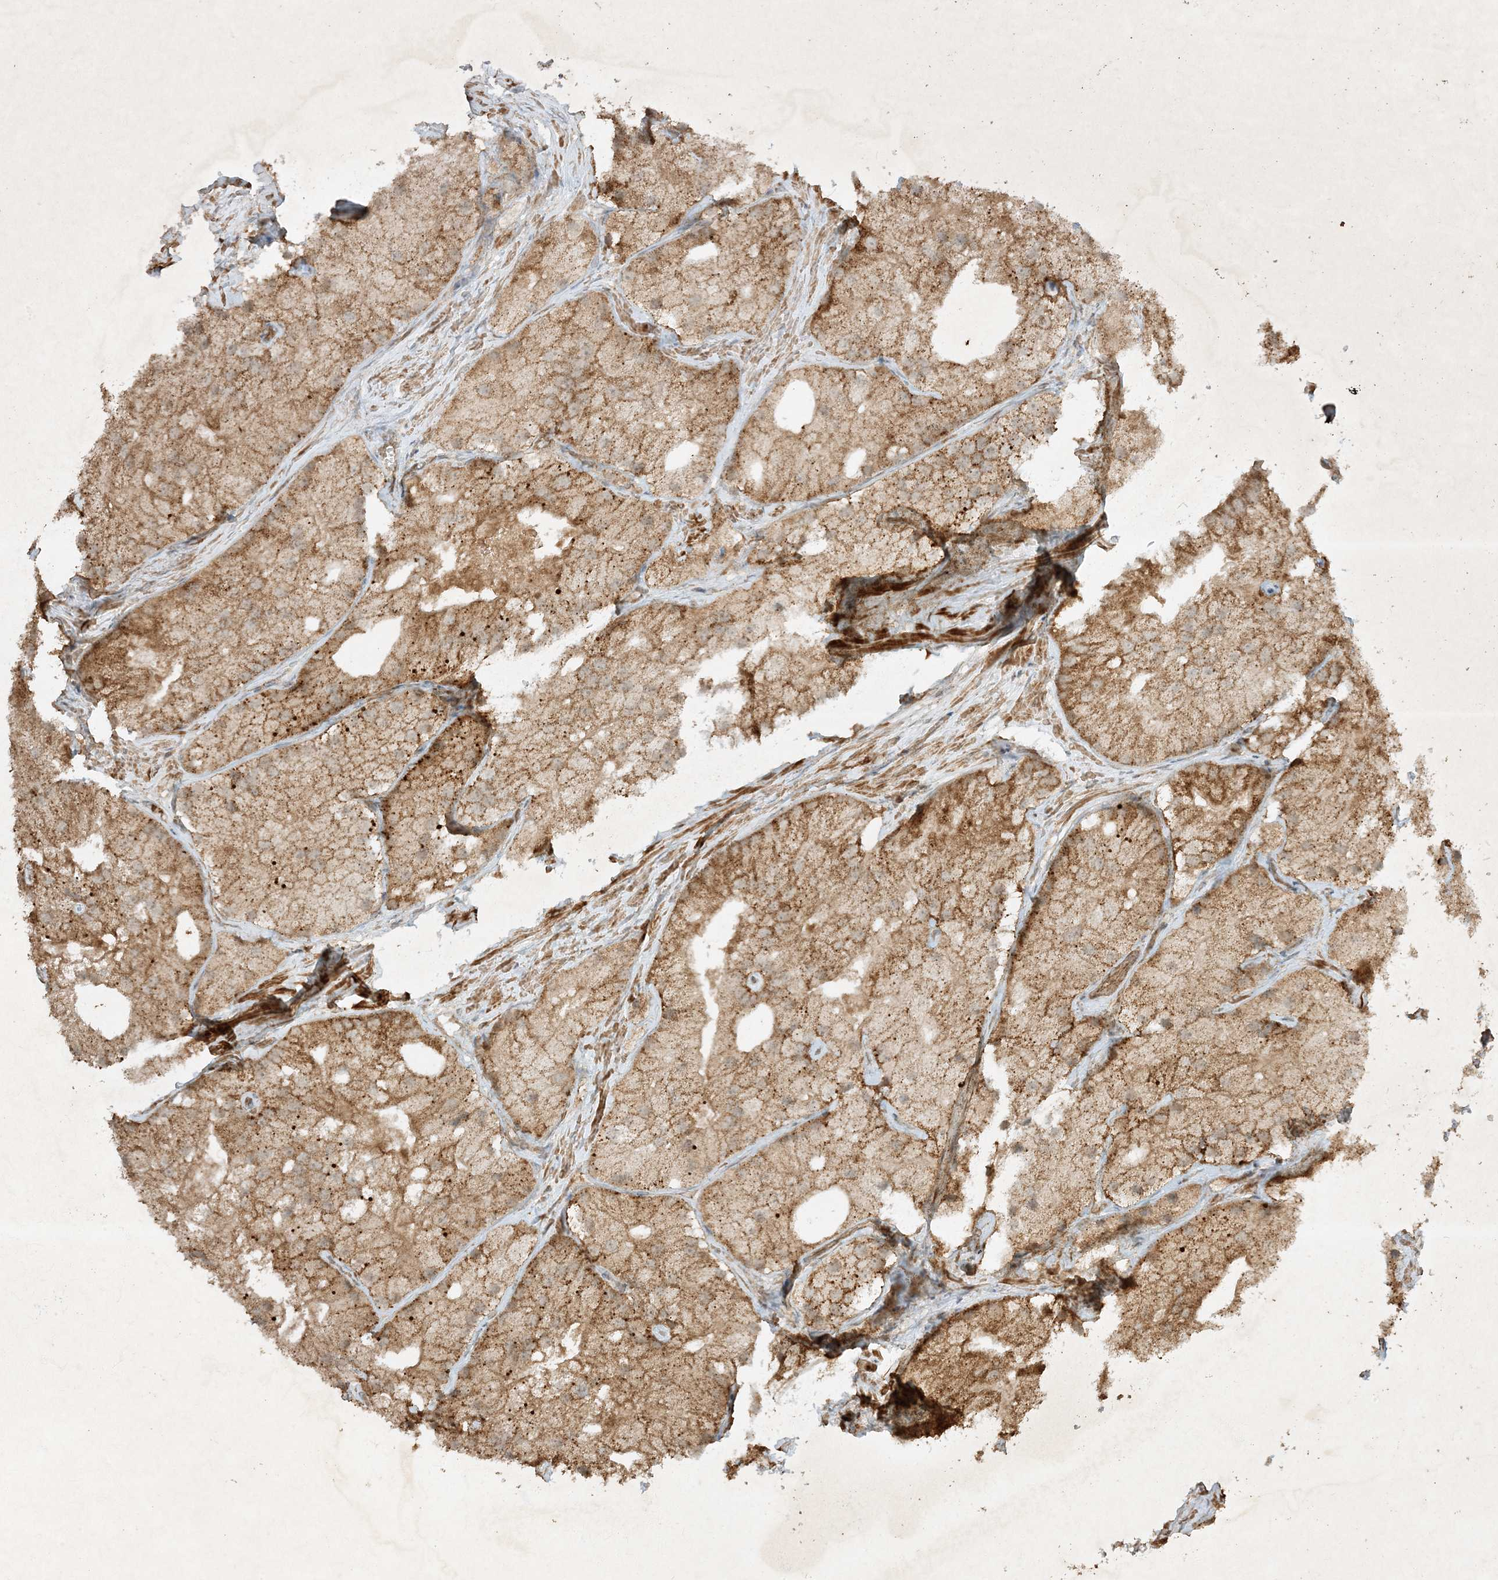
{"staining": {"intensity": "moderate", "quantity": ">75%", "location": "cytoplasmic/membranous"}, "tissue": "prostate cancer", "cell_type": "Tumor cells", "image_type": "cancer", "snomed": [{"axis": "morphology", "description": "Adenocarcinoma, Low grade"}, {"axis": "topography", "description": "Prostate"}], "caption": "There is medium levels of moderate cytoplasmic/membranous positivity in tumor cells of low-grade adenocarcinoma (prostate), as demonstrated by immunohistochemical staining (brown color).", "gene": "XRN1", "patient": {"sex": "male", "age": 69}}